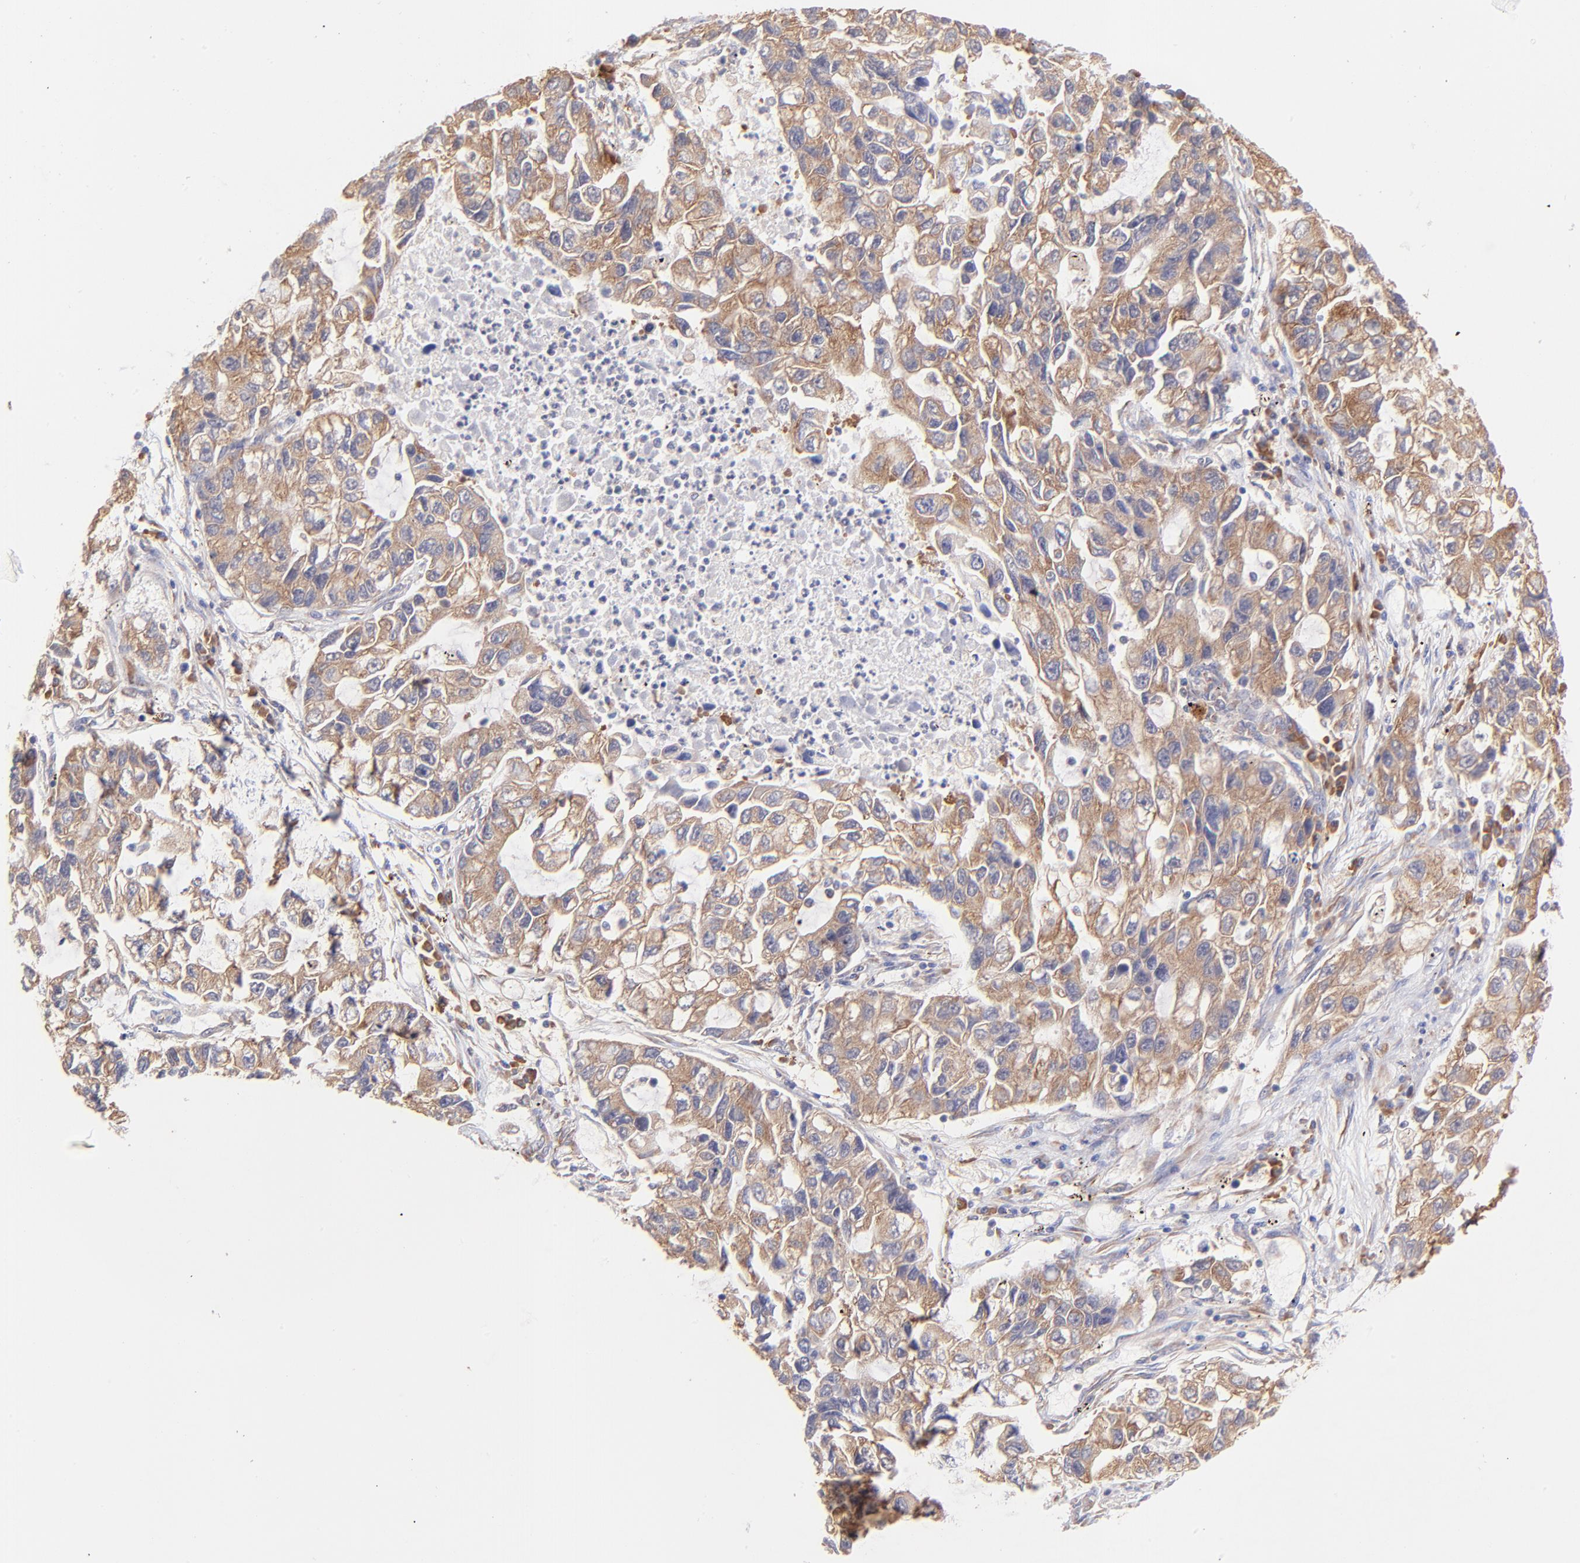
{"staining": {"intensity": "moderate", "quantity": ">75%", "location": "cytoplasmic/membranous"}, "tissue": "lung cancer", "cell_type": "Tumor cells", "image_type": "cancer", "snomed": [{"axis": "morphology", "description": "Adenocarcinoma, NOS"}, {"axis": "topography", "description": "Lung"}], "caption": "IHC (DAB (3,3'-diaminobenzidine)) staining of human lung cancer reveals moderate cytoplasmic/membranous protein positivity in about >75% of tumor cells. The protein of interest is shown in brown color, while the nuclei are stained blue.", "gene": "RPL11", "patient": {"sex": "female", "age": 51}}